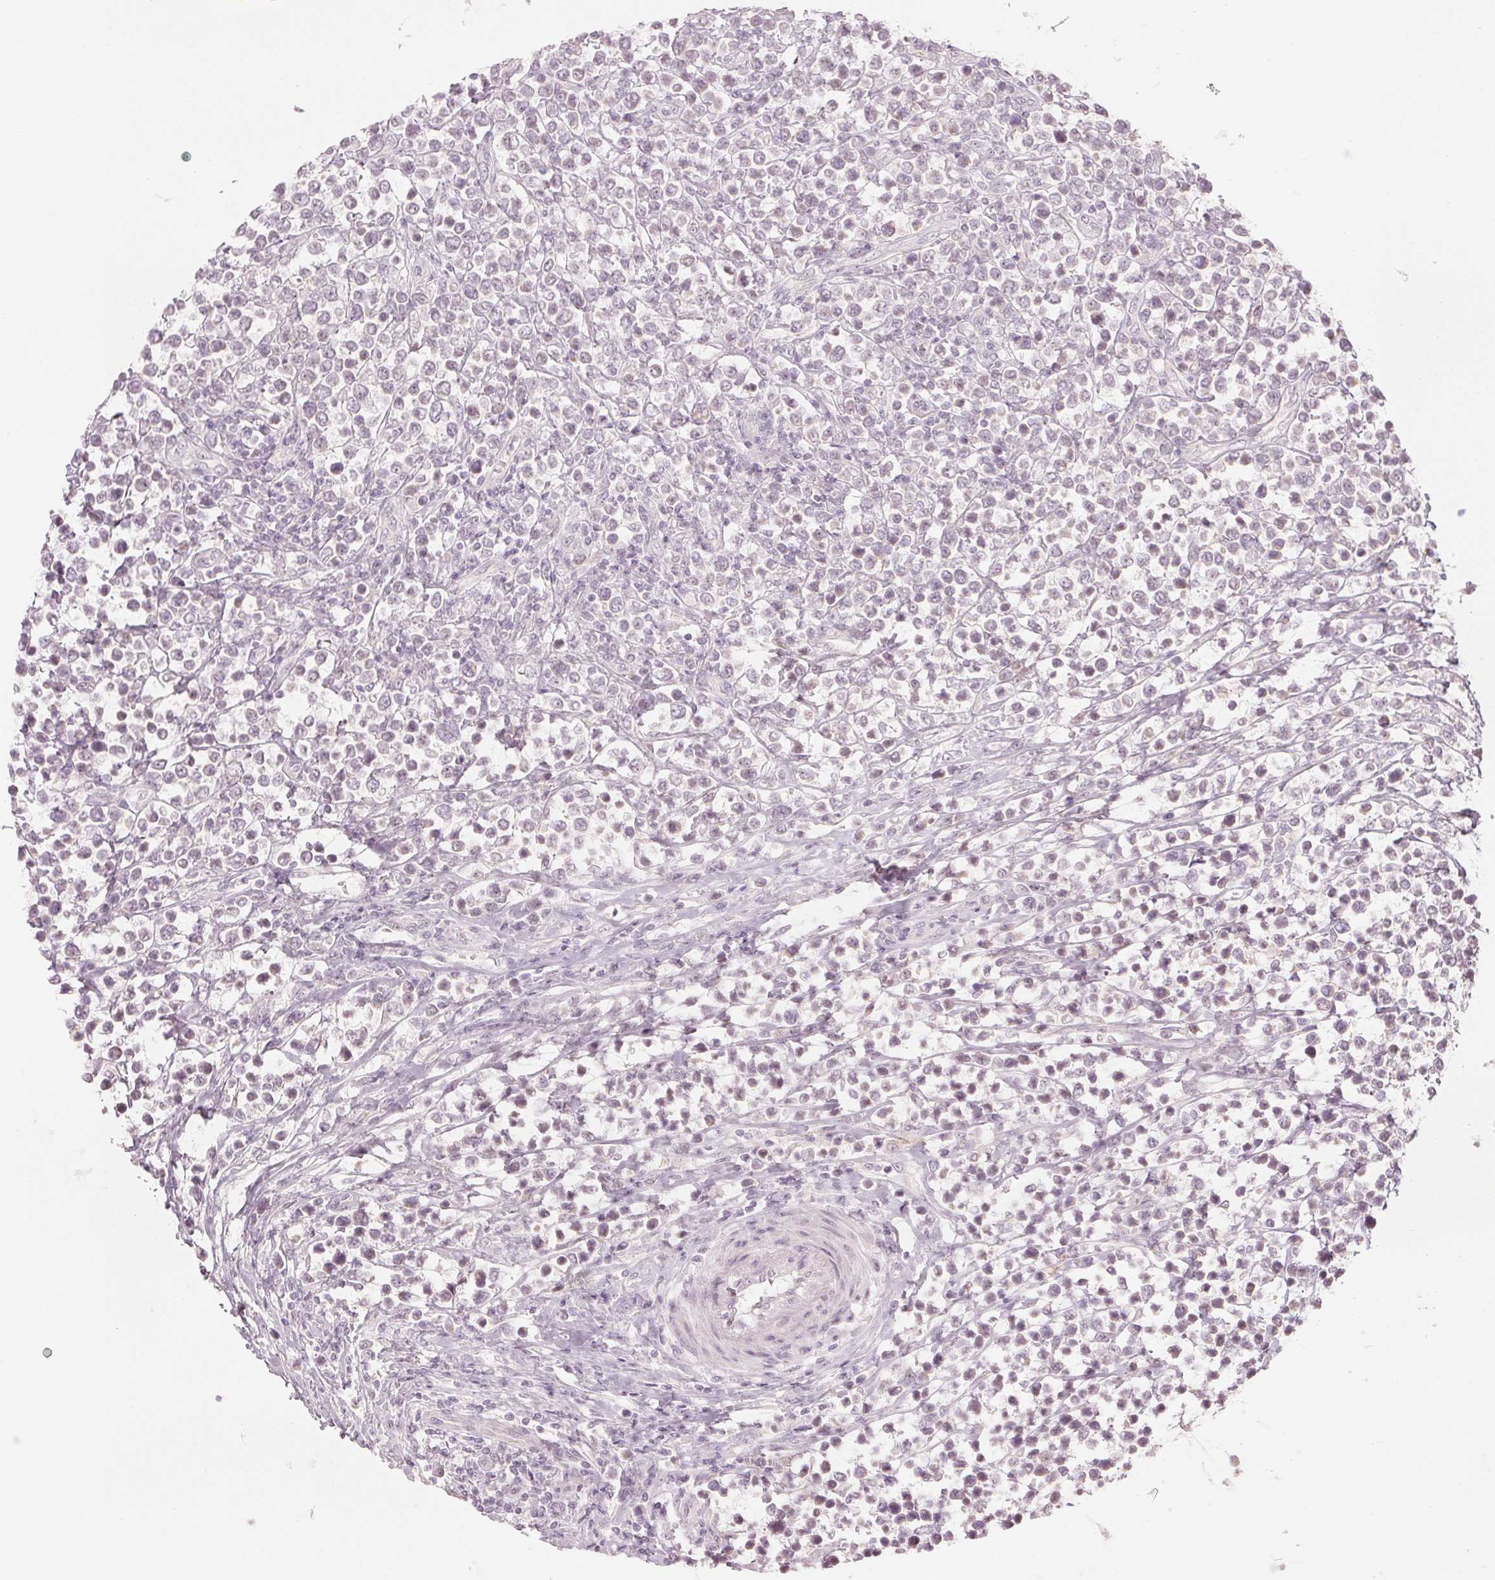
{"staining": {"intensity": "negative", "quantity": "none", "location": "none"}, "tissue": "lymphoma", "cell_type": "Tumor cells", "image_type": "cancer", "snomed": [{"axis": "morphology", "description": "Malignant lymphoma, non-Hodgkin's type, High grade"}, {"axis": "topography", "description": "Soft tissue"}], "caption": "Immunohistochemistry of human lymphoma displays no expression in tumor cells.", "gene": "TMED6", "patient": {"sex": "female", "age": 56}}